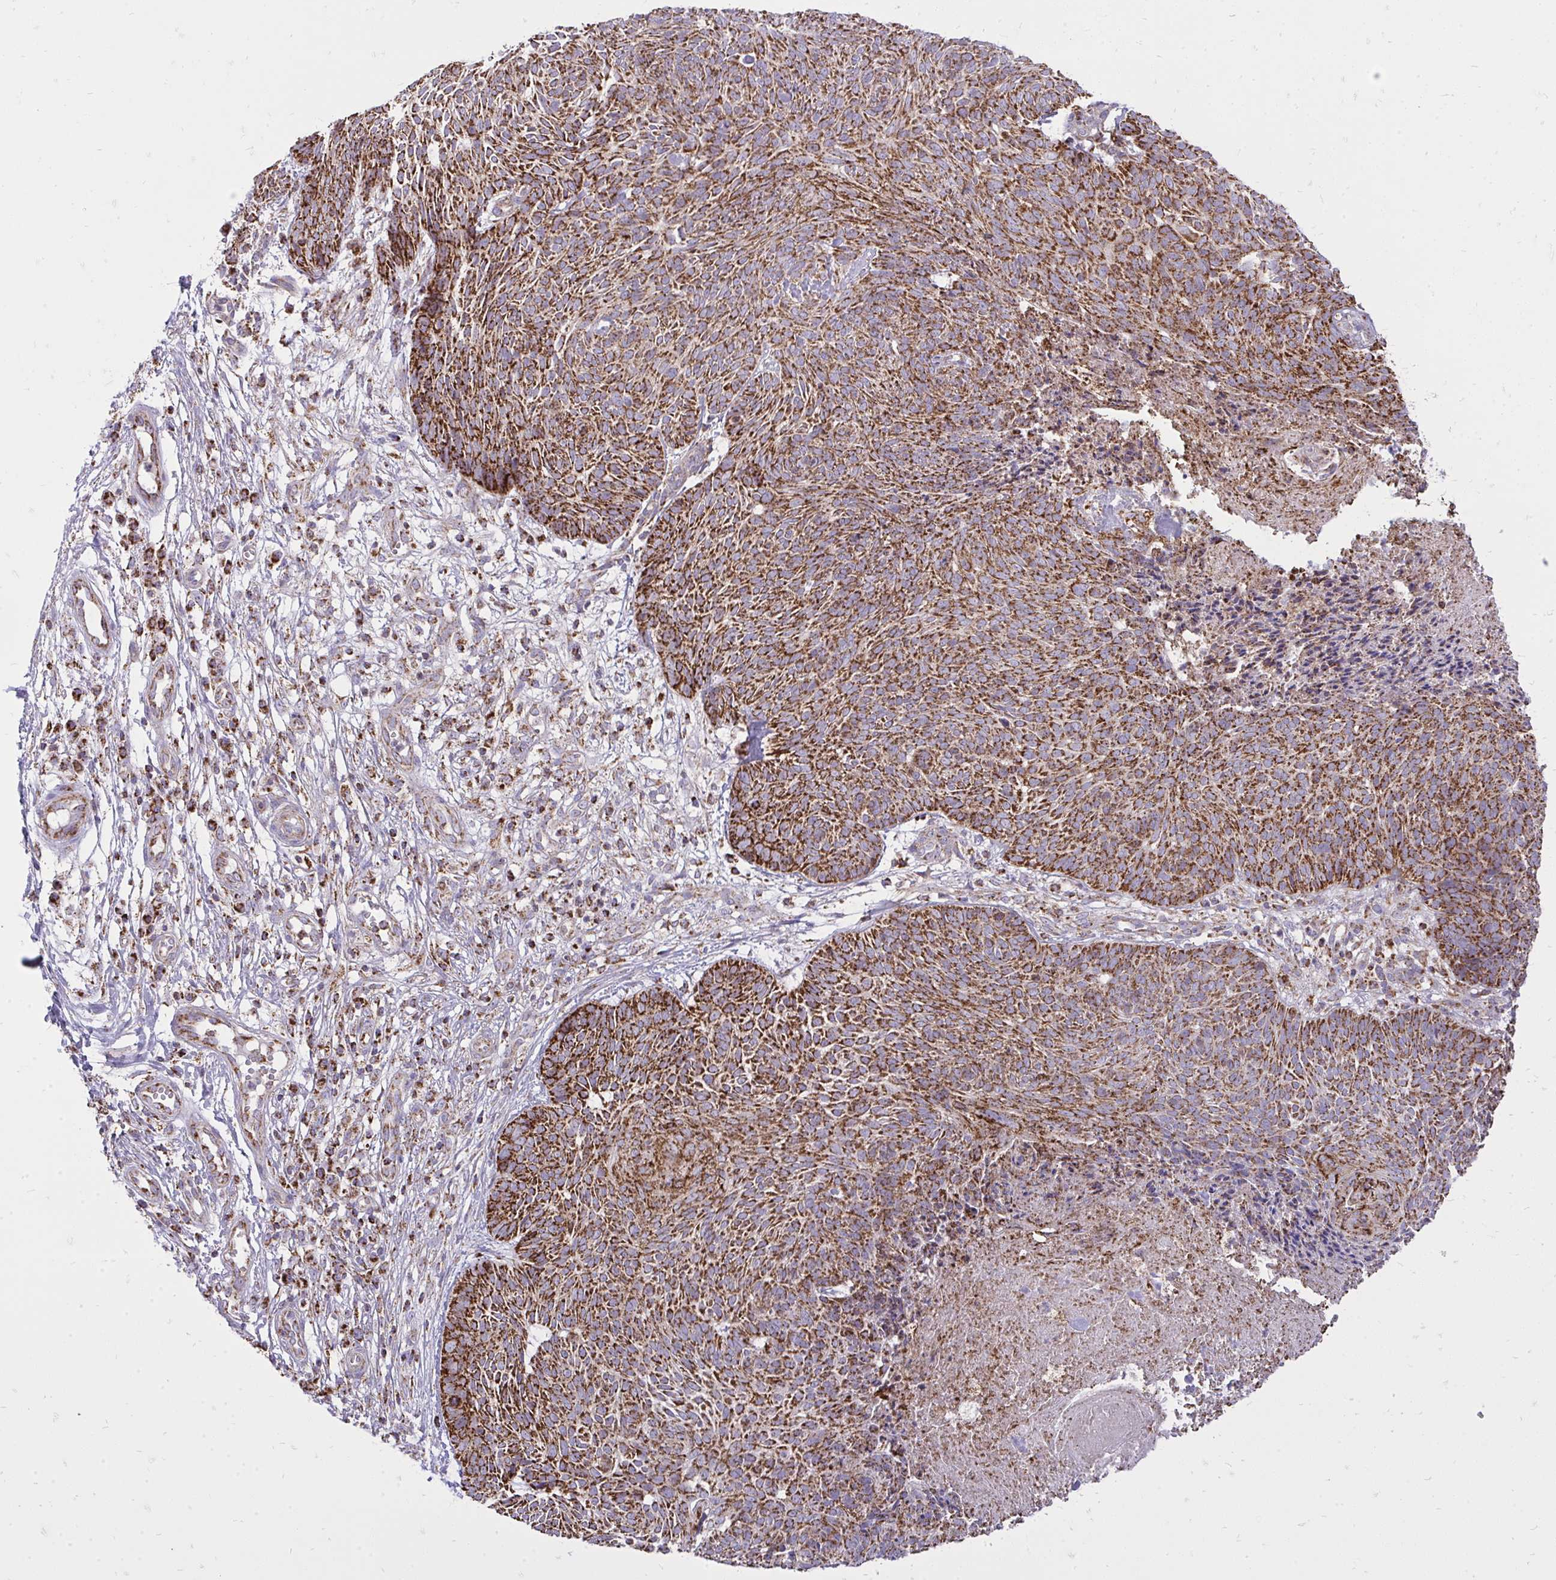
{"staining": {"intensity": "strong", "quantity": ">75%", "location": "cytoplasmic/membranous"}, "tissue": "skin cancer", "cell_type": "Tumor cells", "image_type": "cancer", "snomed": [{"axis": "morphology", "description": "Basal cell carcinoma"}, {"axis": "topography", "description": "Skin"}, {"axis": "topography", "description": "Skin of trunk"}], "caption": "Skin basal cell carcinoma was stained to show a protein in brown. There is high levels of strong cytoplasmic/membranous staining in approximately >75% of tumor cells. (Brightfield microscopy of DAB IHC at high magnification).", "gene": "SPTBN2", "patient": {"sex": "male", "age": 74}}